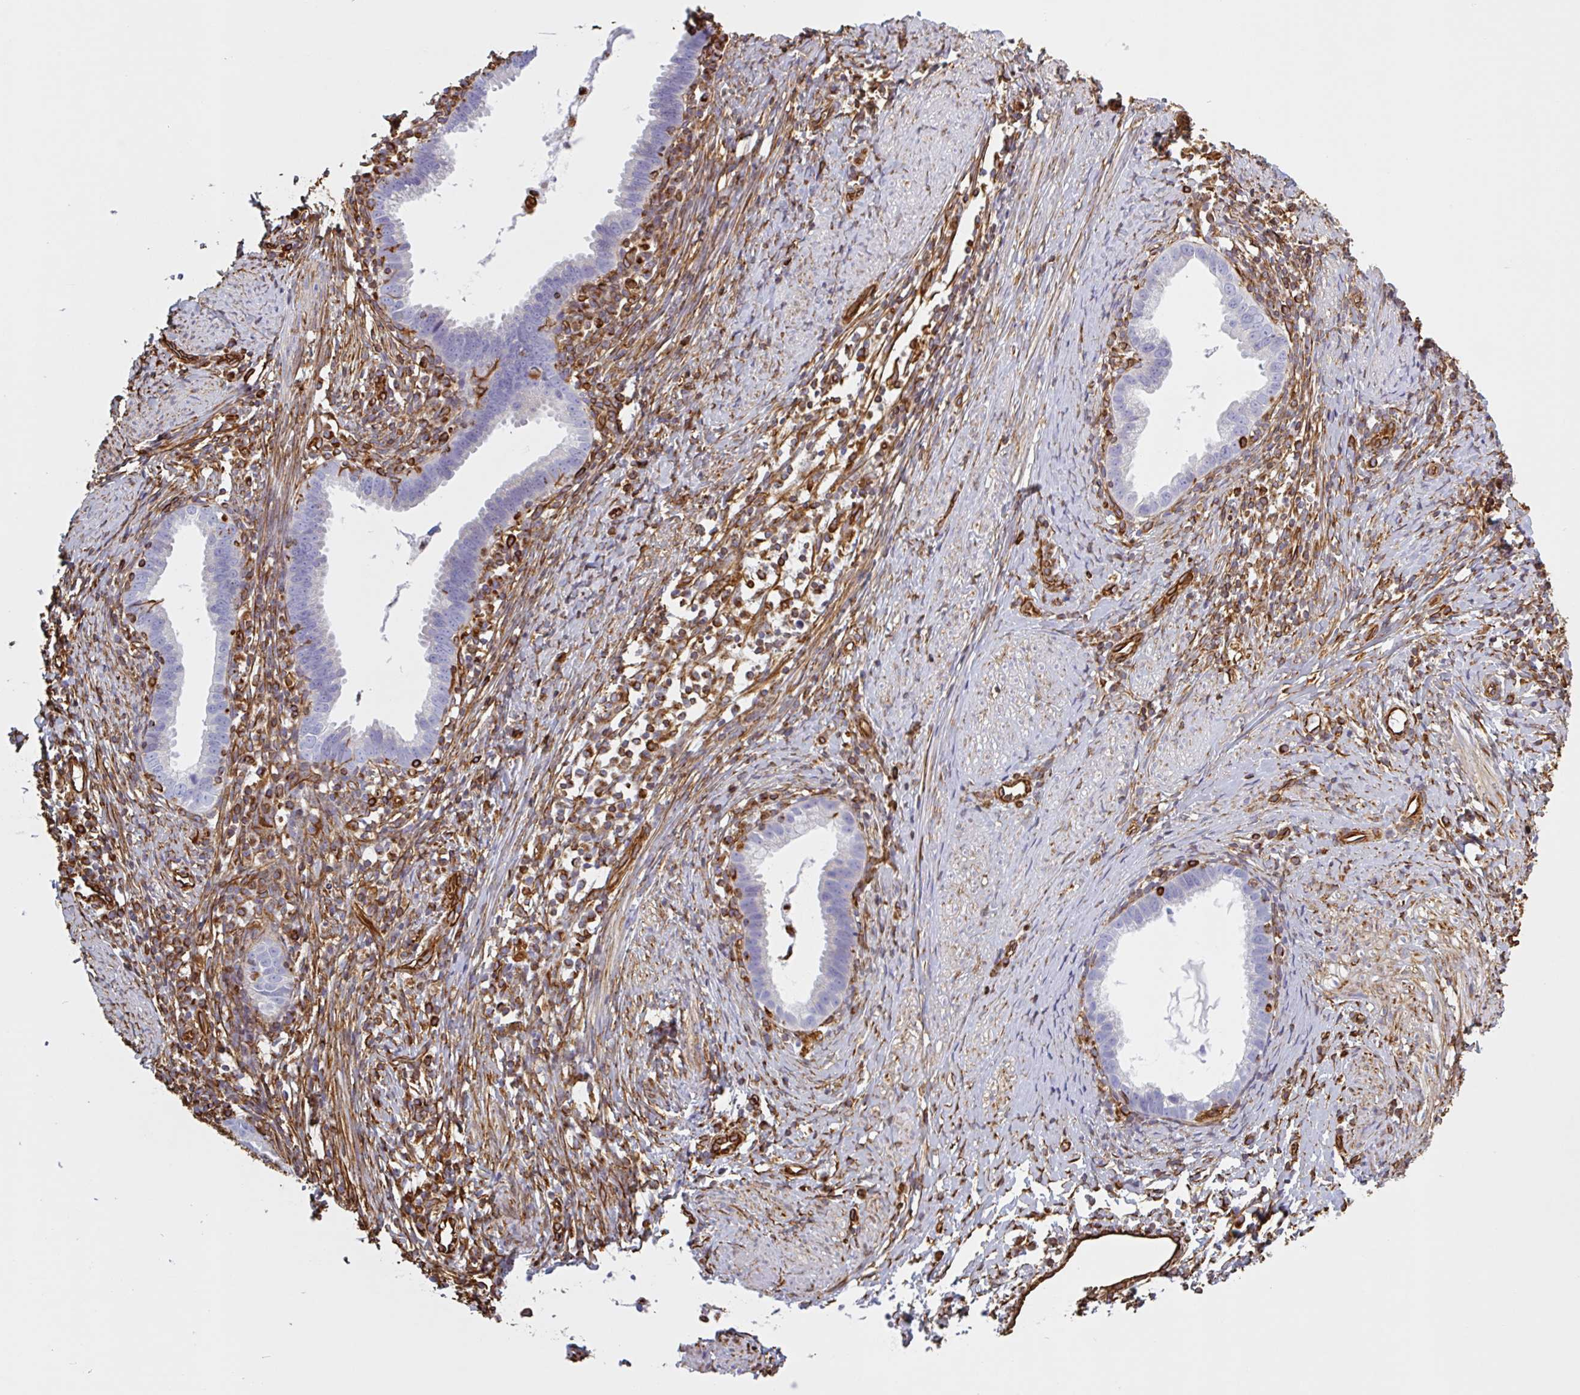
{"staining": {"intensity": "negative", "quantity": "none", "location": "none"}, "tissue": "cervical cancer", "cell_type": "Tumor cells", "image_type": "cancer", "snomed": [{"axis": "morphology", "description": "Adenocarcinoma, NOS"}, {"axis": "topography", "description": "Cervix"}], "caption": "Immunohistochemistry photomicrograph of human cervical cancer (adenocarcinoma) stained for a protein (brown), which exhibits no positivity in tumor cells.", "gene": "PPFIA1", "patient": {"sex": "female", "age": 36}}